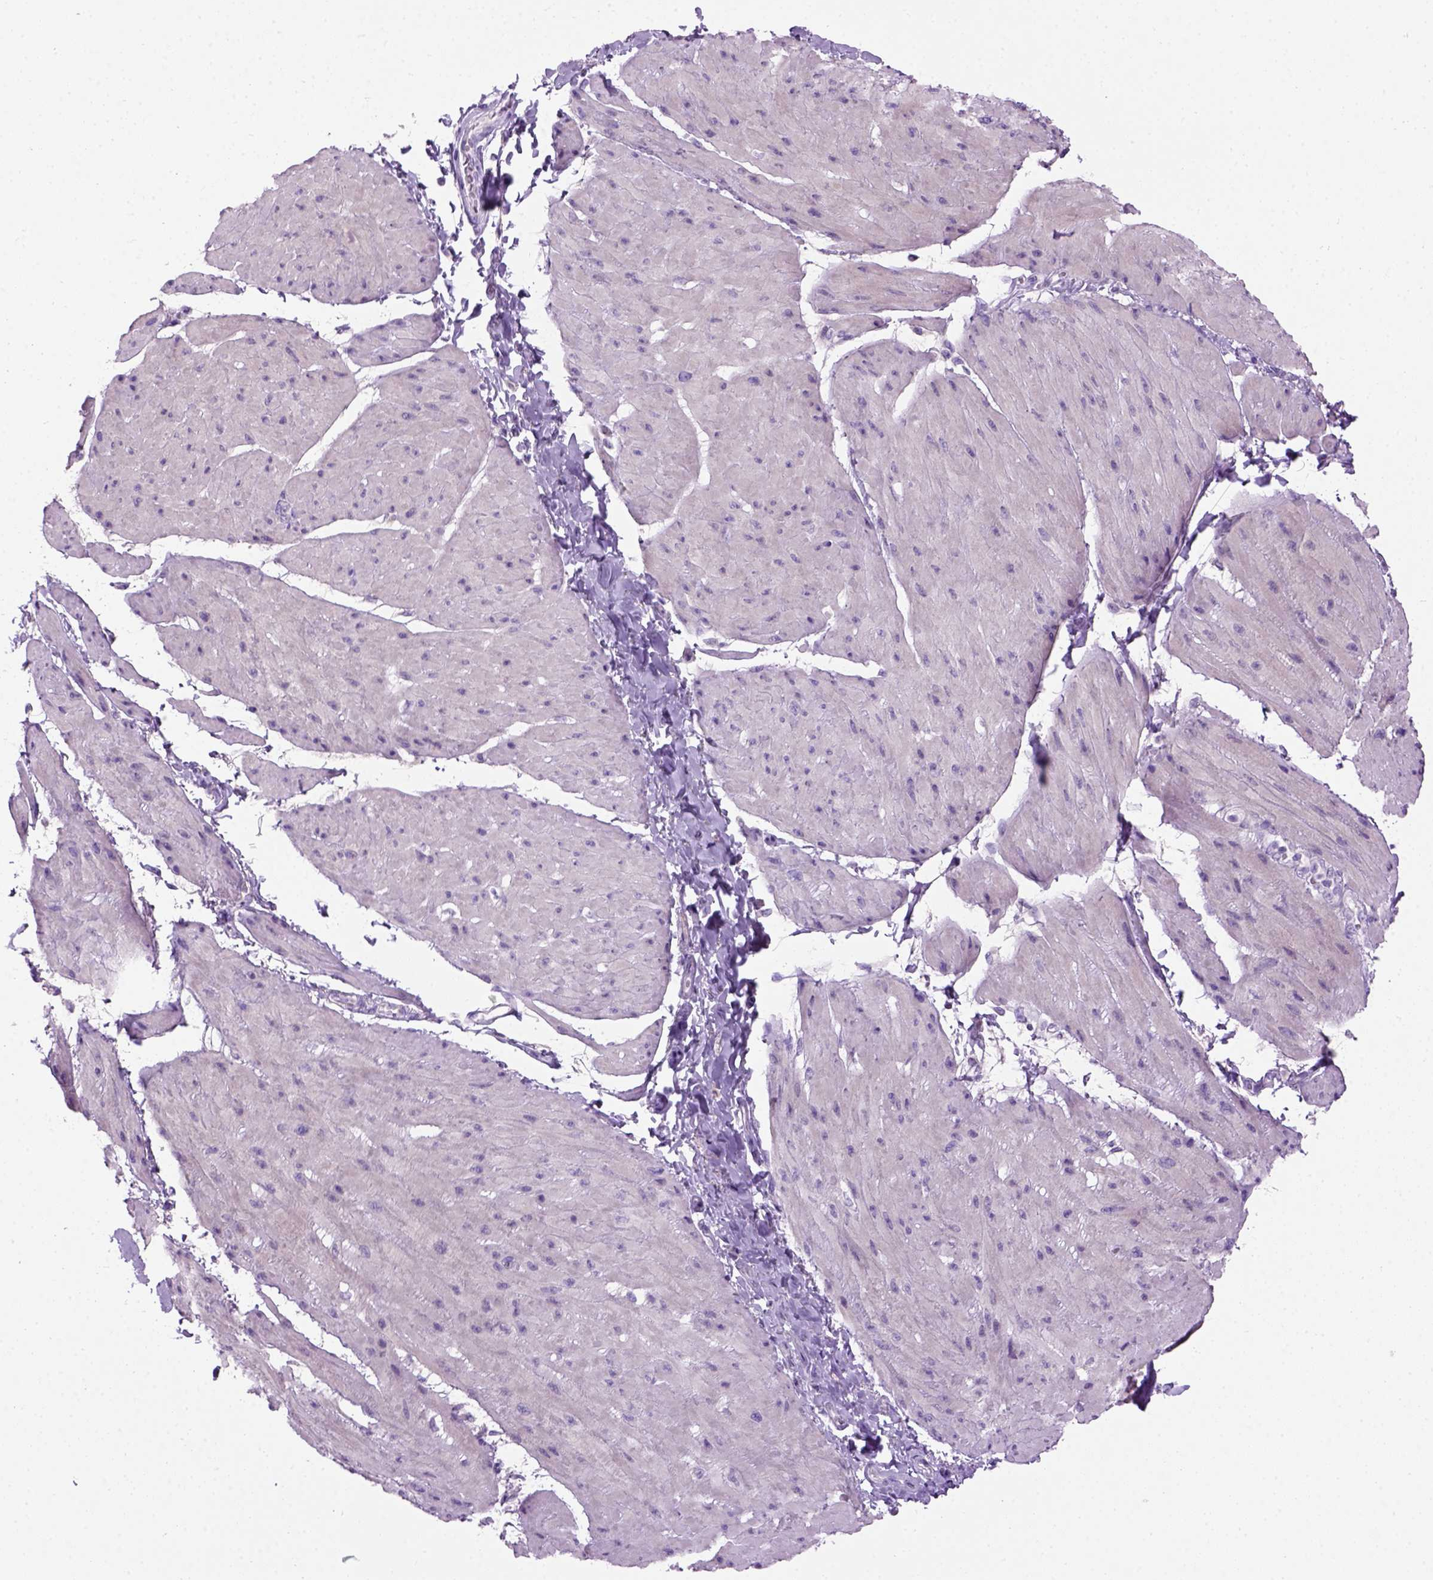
{"staining": {"intensity": "negative", "quantity": "none", "location": "none"}, "tissue": "adipose tissue", "cell_type": "Adipocytes", "image_type": "normal", "snomed": [{"axis": "morphology", "description": "Normal tissue, NOS"}, {"axis": "topography", "description": "Urinary bladder"}, {"axis": "topography", "description": "Peripheral nerve tissue"}], "caption": "The micrograph exhibits no significant expression in adipocytes of adipose tissue.", "gene": "GABRB2", "patient": {"sex": "female", "age": 60}}